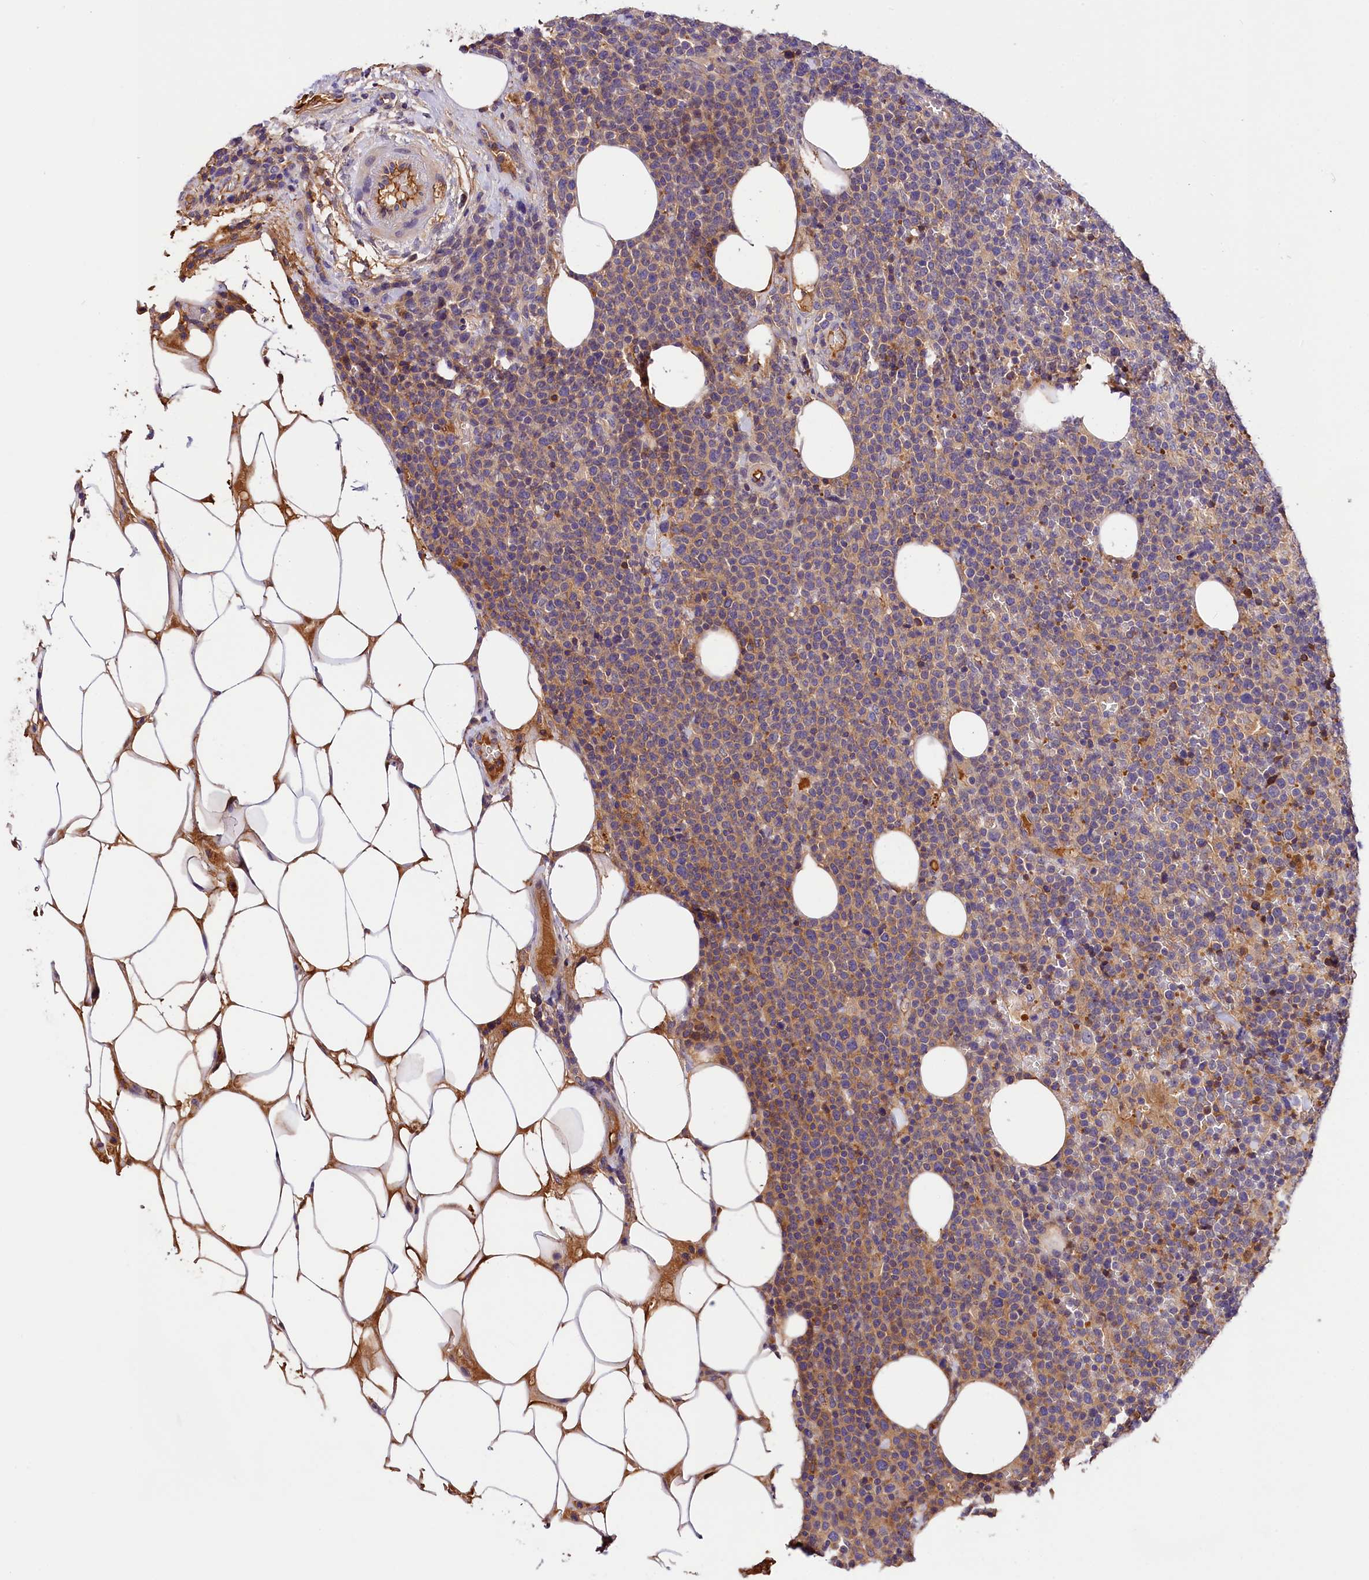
{"staining": {"intensity": "moderate", "quantity": "<25%", "location": "cytoplasmic/membranous"}, "tissue": "lymphoma", "cell_type": "Tumor cells", "image_type": "cancer", "snomed": [{"axis": "morphology", "description": "Malignant lymphoma, non-Hodgkin's type, High grade"}, {"axis": "topography", "description": "Lymph node"}], "caption": "Tumor cells display low levels of moderate cytoplasmic/membranous expression in approximately <25% of cells in human lymphoma.", "gene": "ARMC6", "patient": {"sex": "male", "age": 61}}